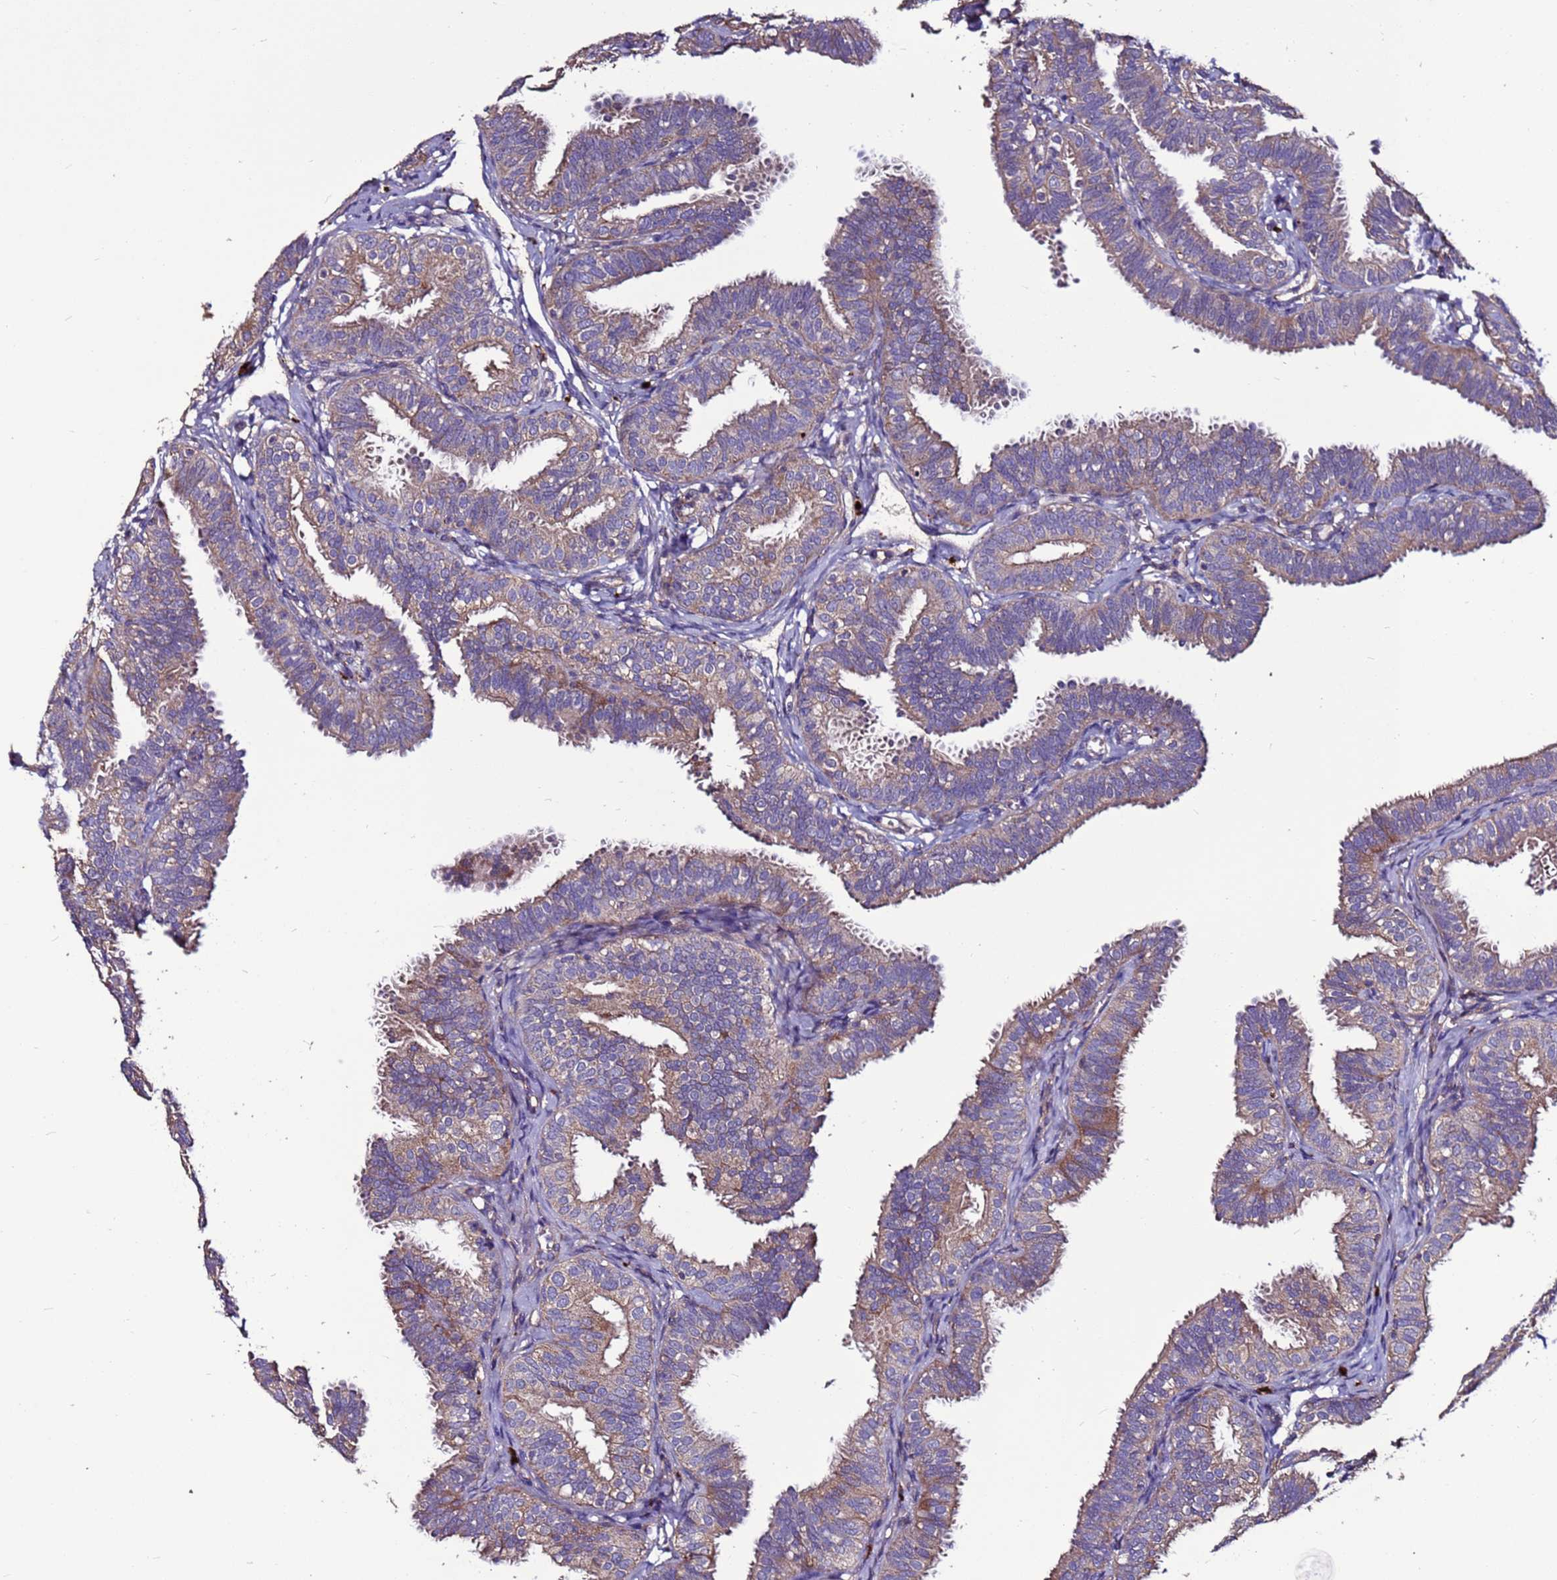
{"staining": {"intensity": "weak", "quantity": "25%-75%", "location": "cytoplasmic/membranous"}, "tissue": "fallopian tube", "cell_type": "Glandular cells", "image_type": "normal", "snomed": [{"axis": "morphology", "description": "Normal tissue, NOS"}, {"axis": "topography", "description": "Fallopian tube"}], "caption": "Immunohistochemistry photomicrograph of normal fallopian tube: fallopian tube stained using immunohistochemistry (IHC) displays low levels of weak protein expression localized specifically in the cytoplasmic/membranous of glandular cells, appearing as a cytoplasmic/membranous brown color.", "gene": "CEP55", "patient": {"sex": "female", "age": 35}}